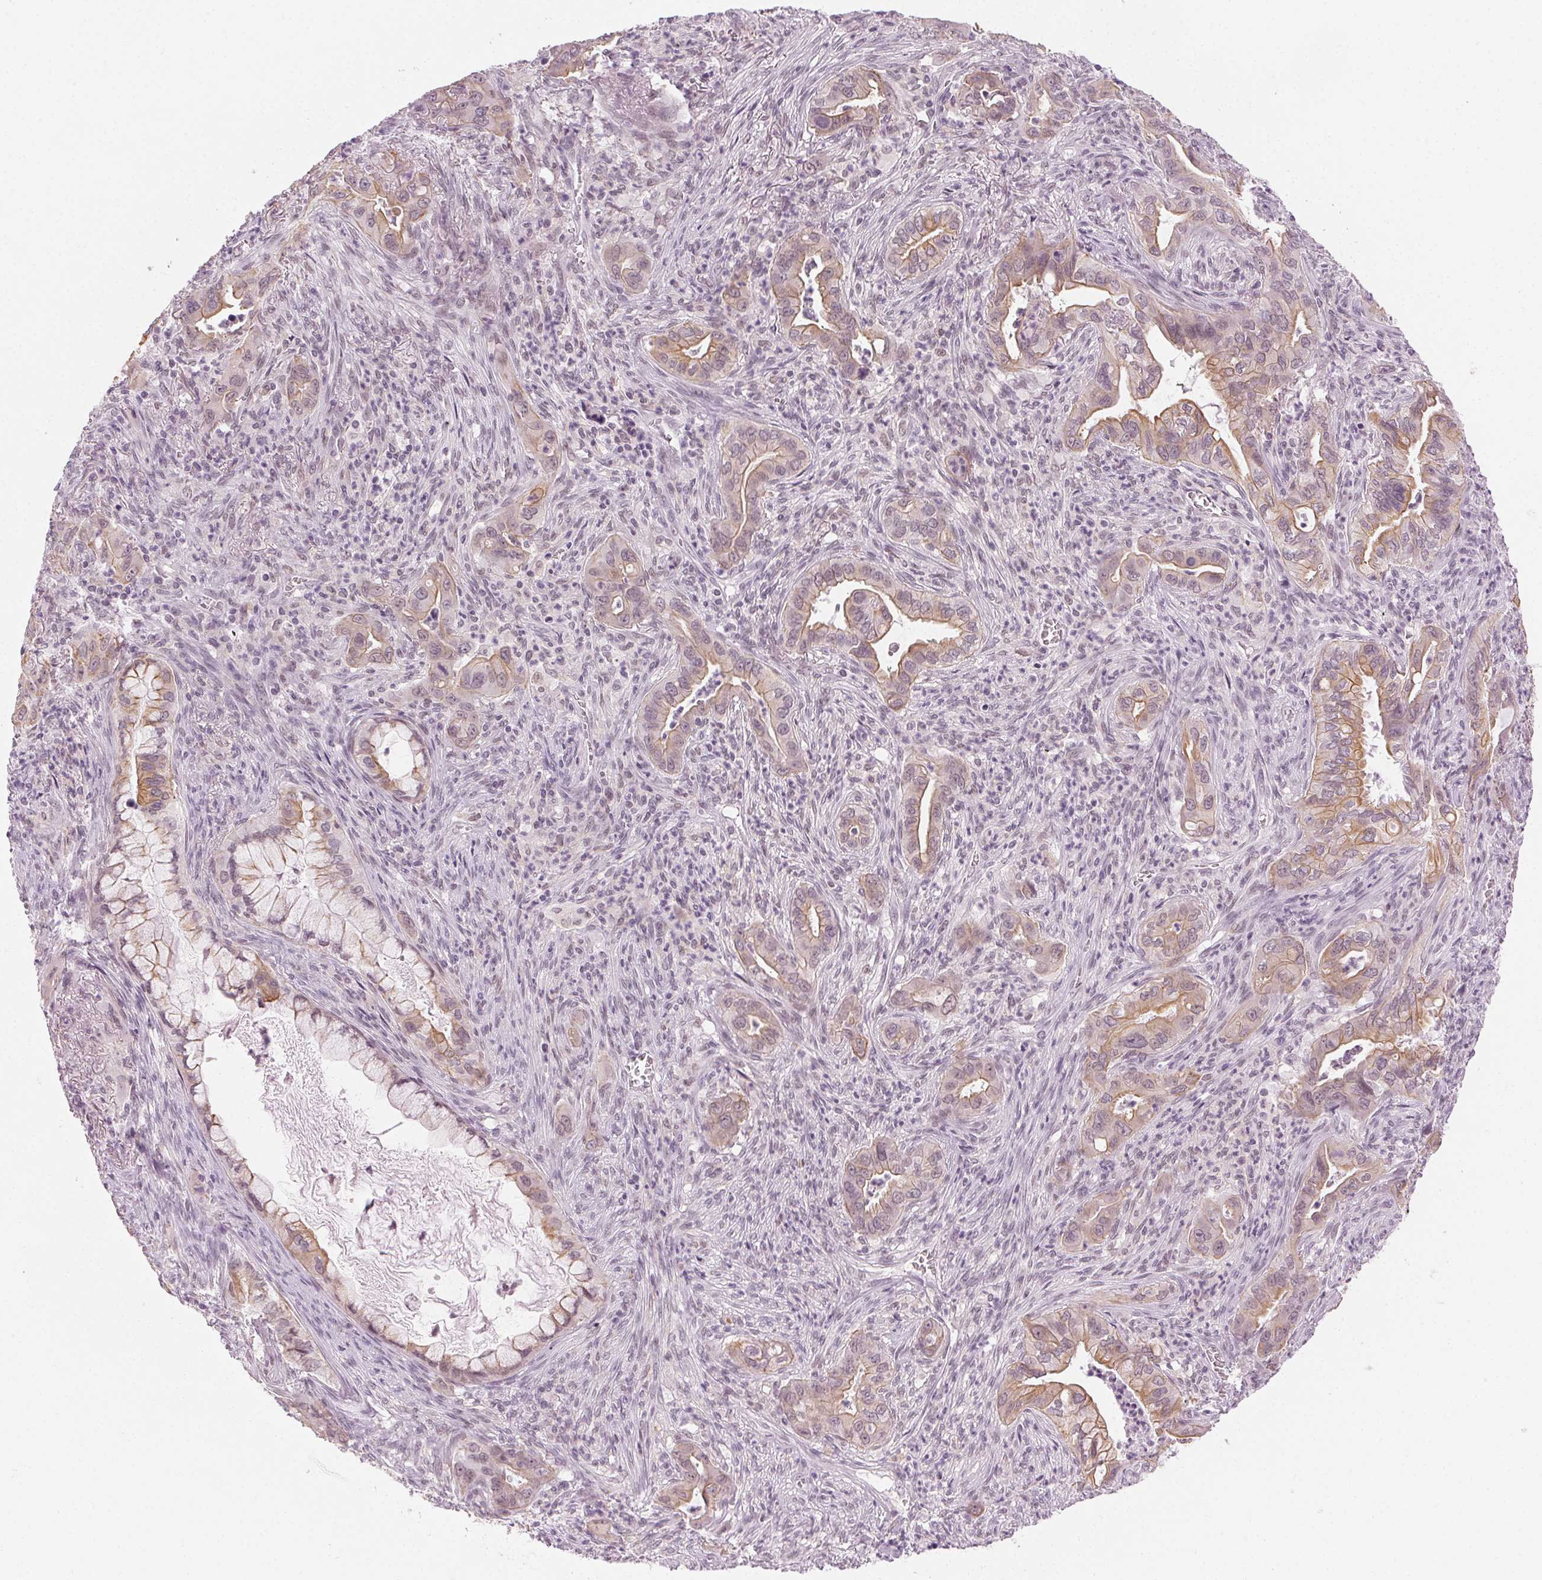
{"staining": {"intensity": "weak", "quantity": "25%-75%", "location": "cytoplasmic/membranous"}, "tissue": "lung cancer", "cell_type": "Tumor cells", "image_type": "cancer", "snomed": [{"axis": "morphology", "description": "Adenocarcinoma, NOS"}, {"axis": "topography", "description": "Lung"}], "caption": "Immunohistochemical staining of lung cancer exhibits low levels of weak cytoplasmic/membranous protein staining in approximately 25%-75% of tumor cells.", "gene": "AIF1L", "patient": {"sex": "male", "age": 65}}